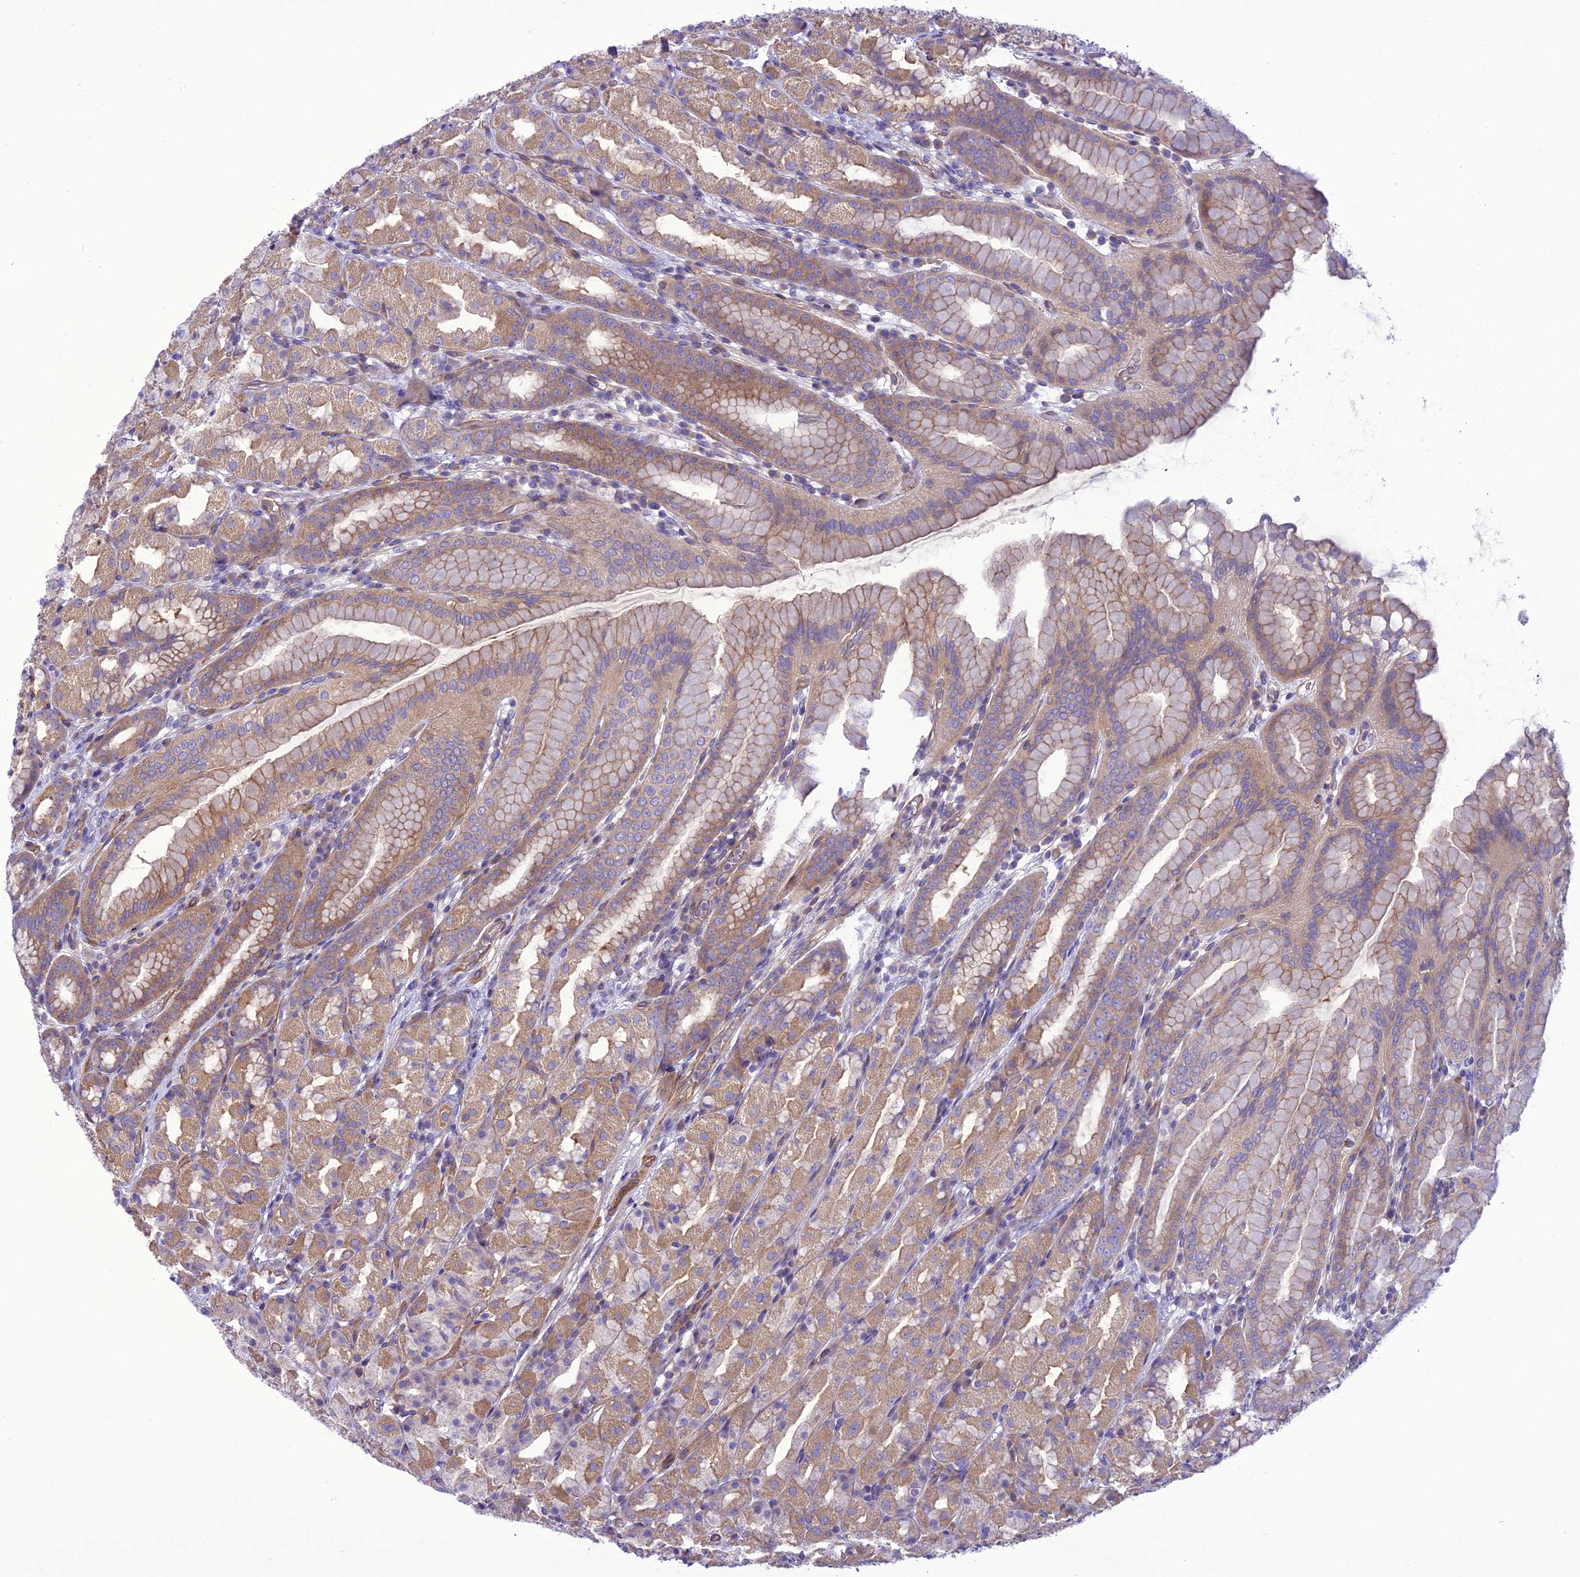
{"staining": {"intensity": "moderate", "quantity": "25%-75%", "location": "cytoplasmic/membranous"}, "tissue": "stomach", "cell_type": "Glandular cells", "image_type": "normal", "snomed": [{"axis": "morphology", "description": "Normal tissue, NOS"}, {"axis": "topography", "description": "Stomach, upper"}], "caption": "The immunohistochemical stain labels moderate cytoplasmic/membranous staining in glandular cells of normal stomach. (Stains: DAB in brown, nuclei in blue, Microscopy: brightfield microscopy at high magnification).", "gene": "PPFIA3", "patient": {"sex": "male", "age": 68}}